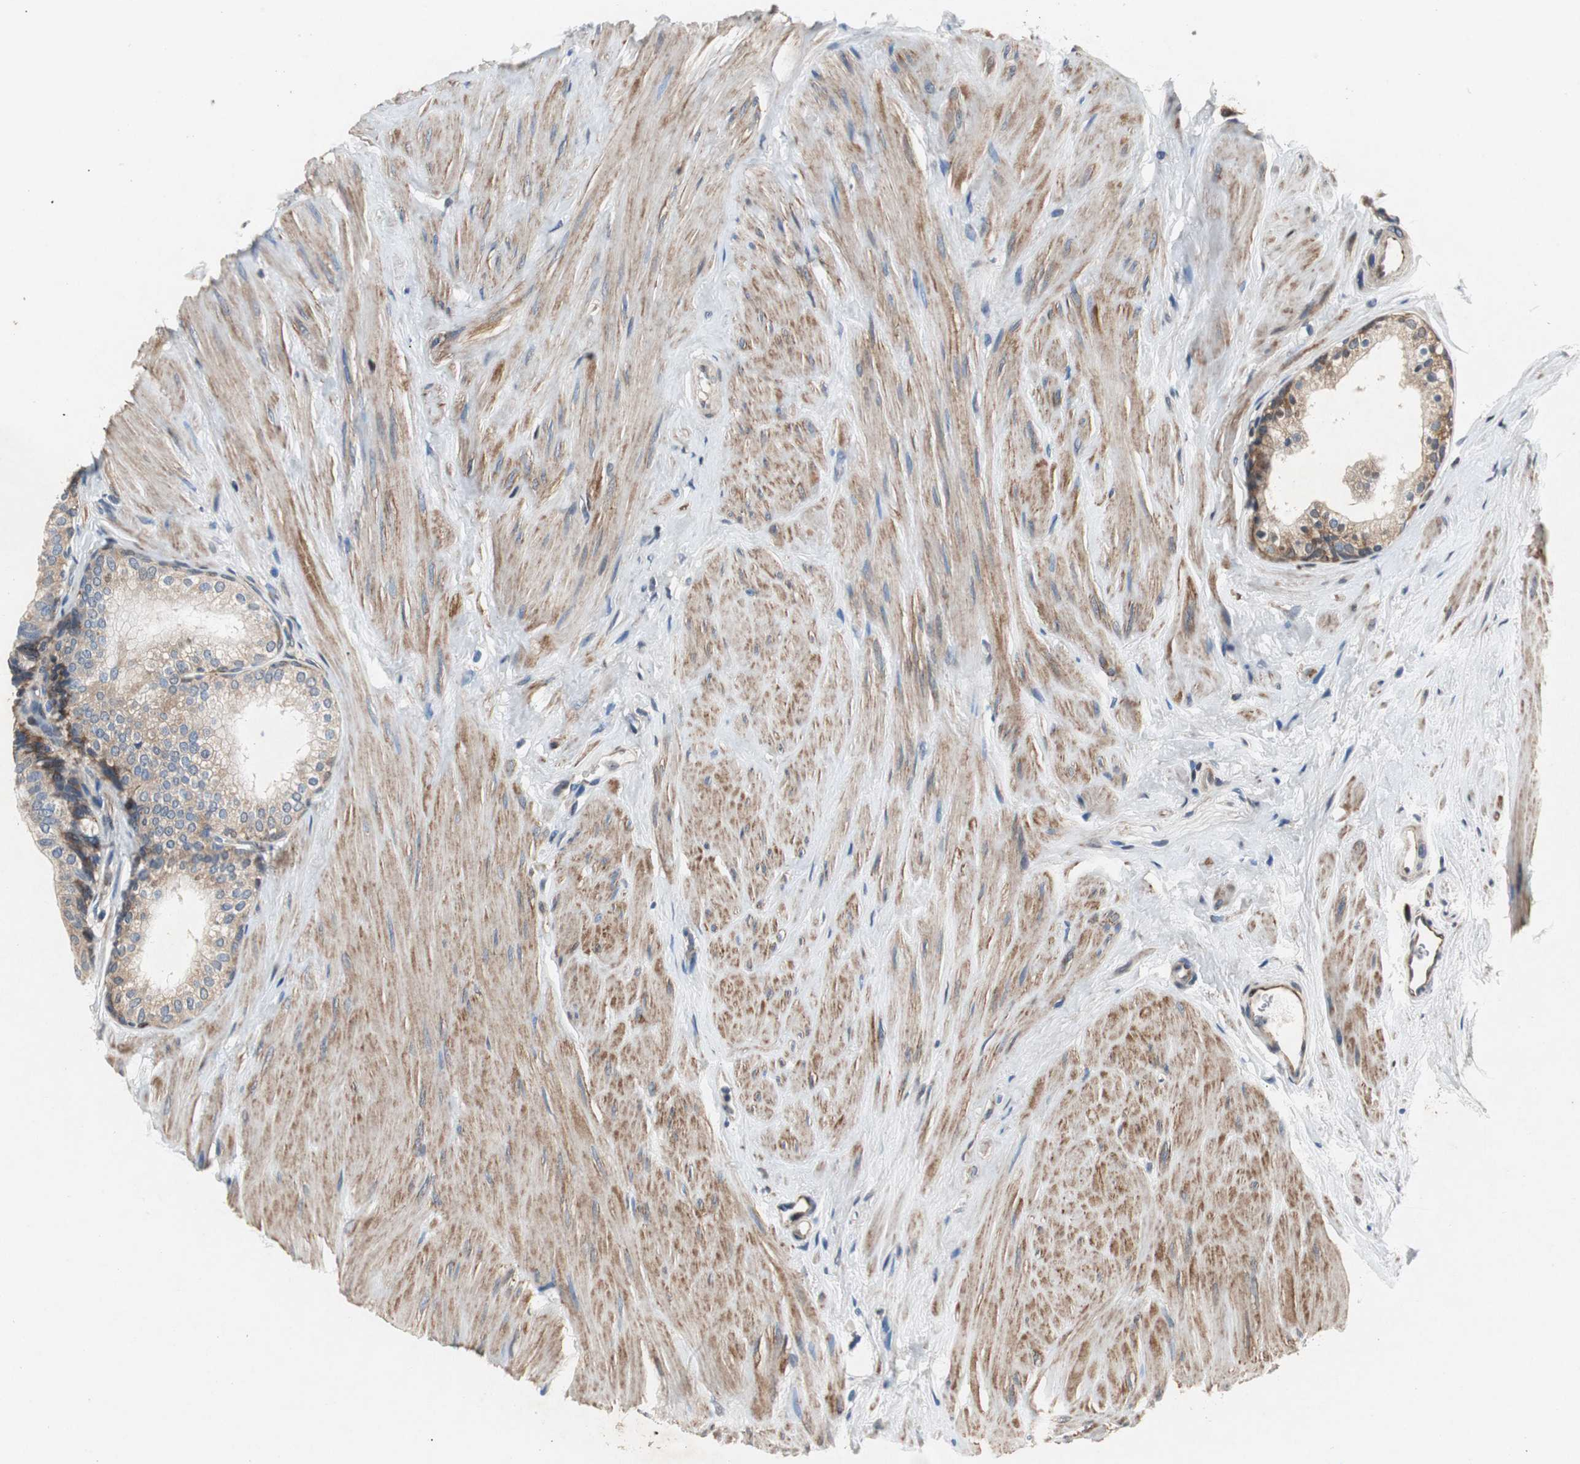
{"staining": {"intensity": "moderate", "quantity": "25%-75%", "location": "cytoplasmic/membranous"}, "tissue": "prostate", "cell_type": "Glandular cells", "image_type": "normal", "snomed": [{"axis": "morphology", "description": "Normal tissue, NOS"}, {"axis": "topography", "description": "Prostate"}], "caption": "Moderate cytoplasmic/membranous protein positivity is present in approximately 25%-75% of glandular cells in prostate. (brown staining indicates protein expression, while blue staining denotes nuclei).", "gene": "RPL35", "patient": {"sex": "male", "age": 60}}